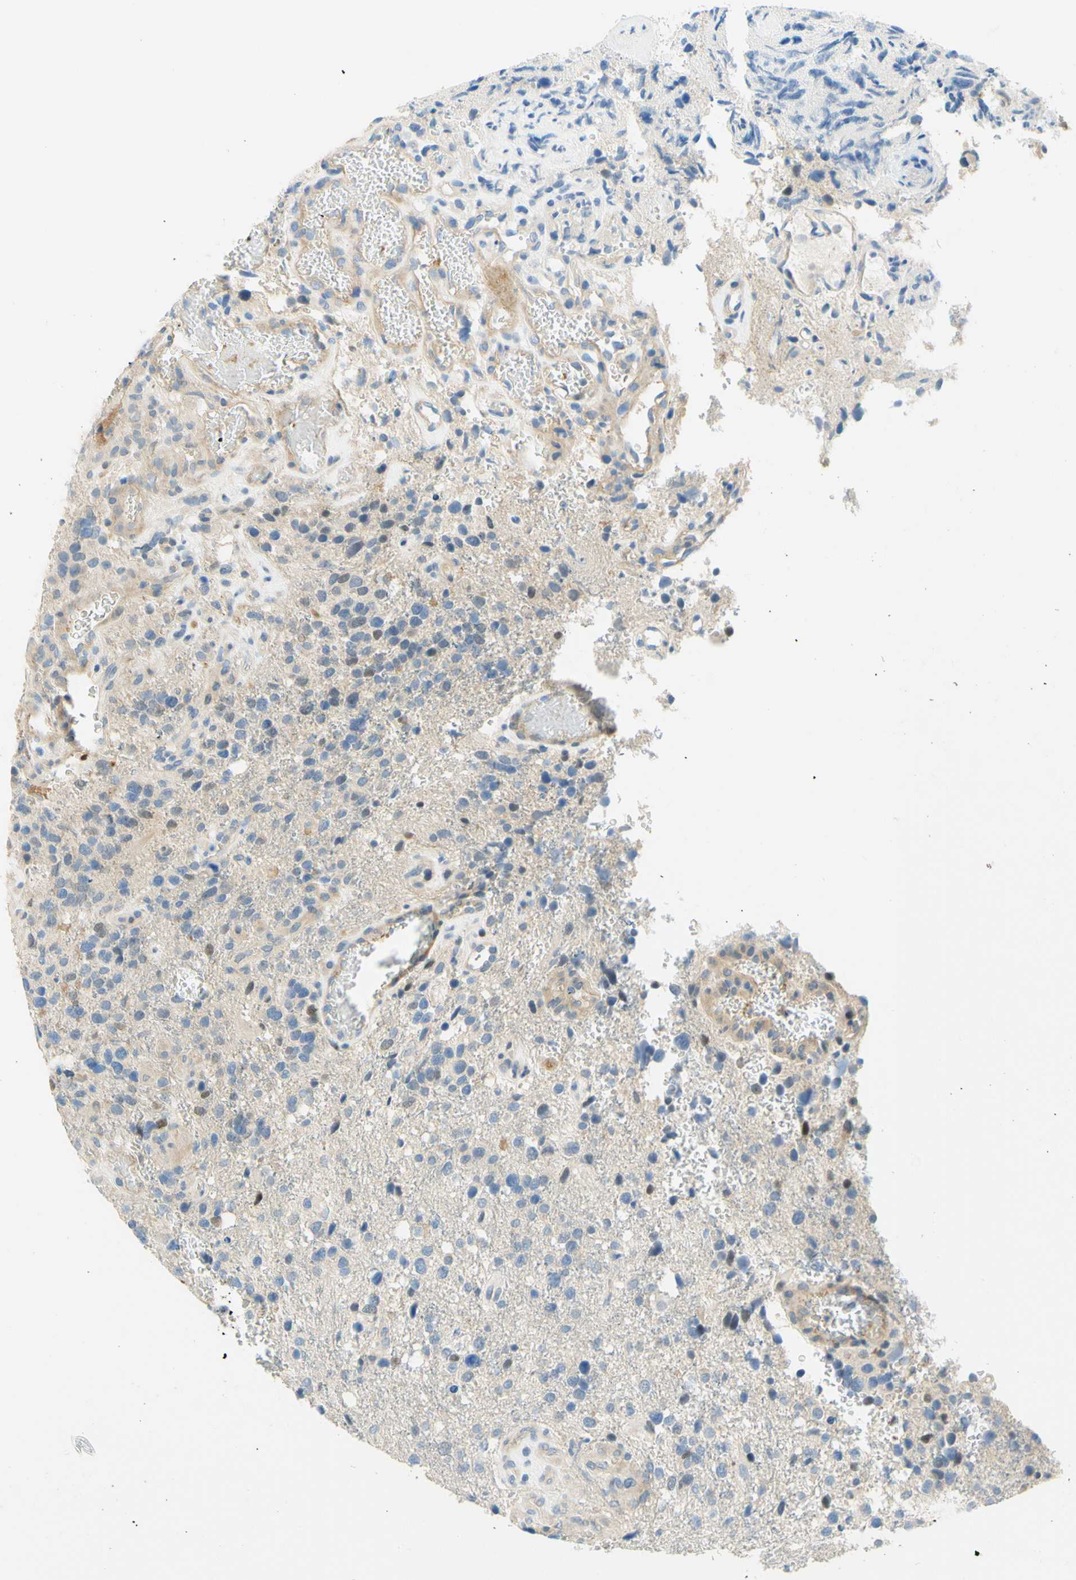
{"staining": {"intensity": "moderate", "quantity": "<25%", "location": "nuclear"}, "tissue": "glioma", "cell_type": "Tumor cells", "image_type": "cancer", "snomed": [{"axis": "morphology", "description": "Glioma, malignant, High grade"}, {"axis": "topography", "description": "Brain"}], "caption": "This image displays immunohistochemistry staining of human glioma, with low moderate nuclear expression in about <25% of tumor cells.", "gene": "ENTREP2", "patient": {"sex": "female", "age": 58}}